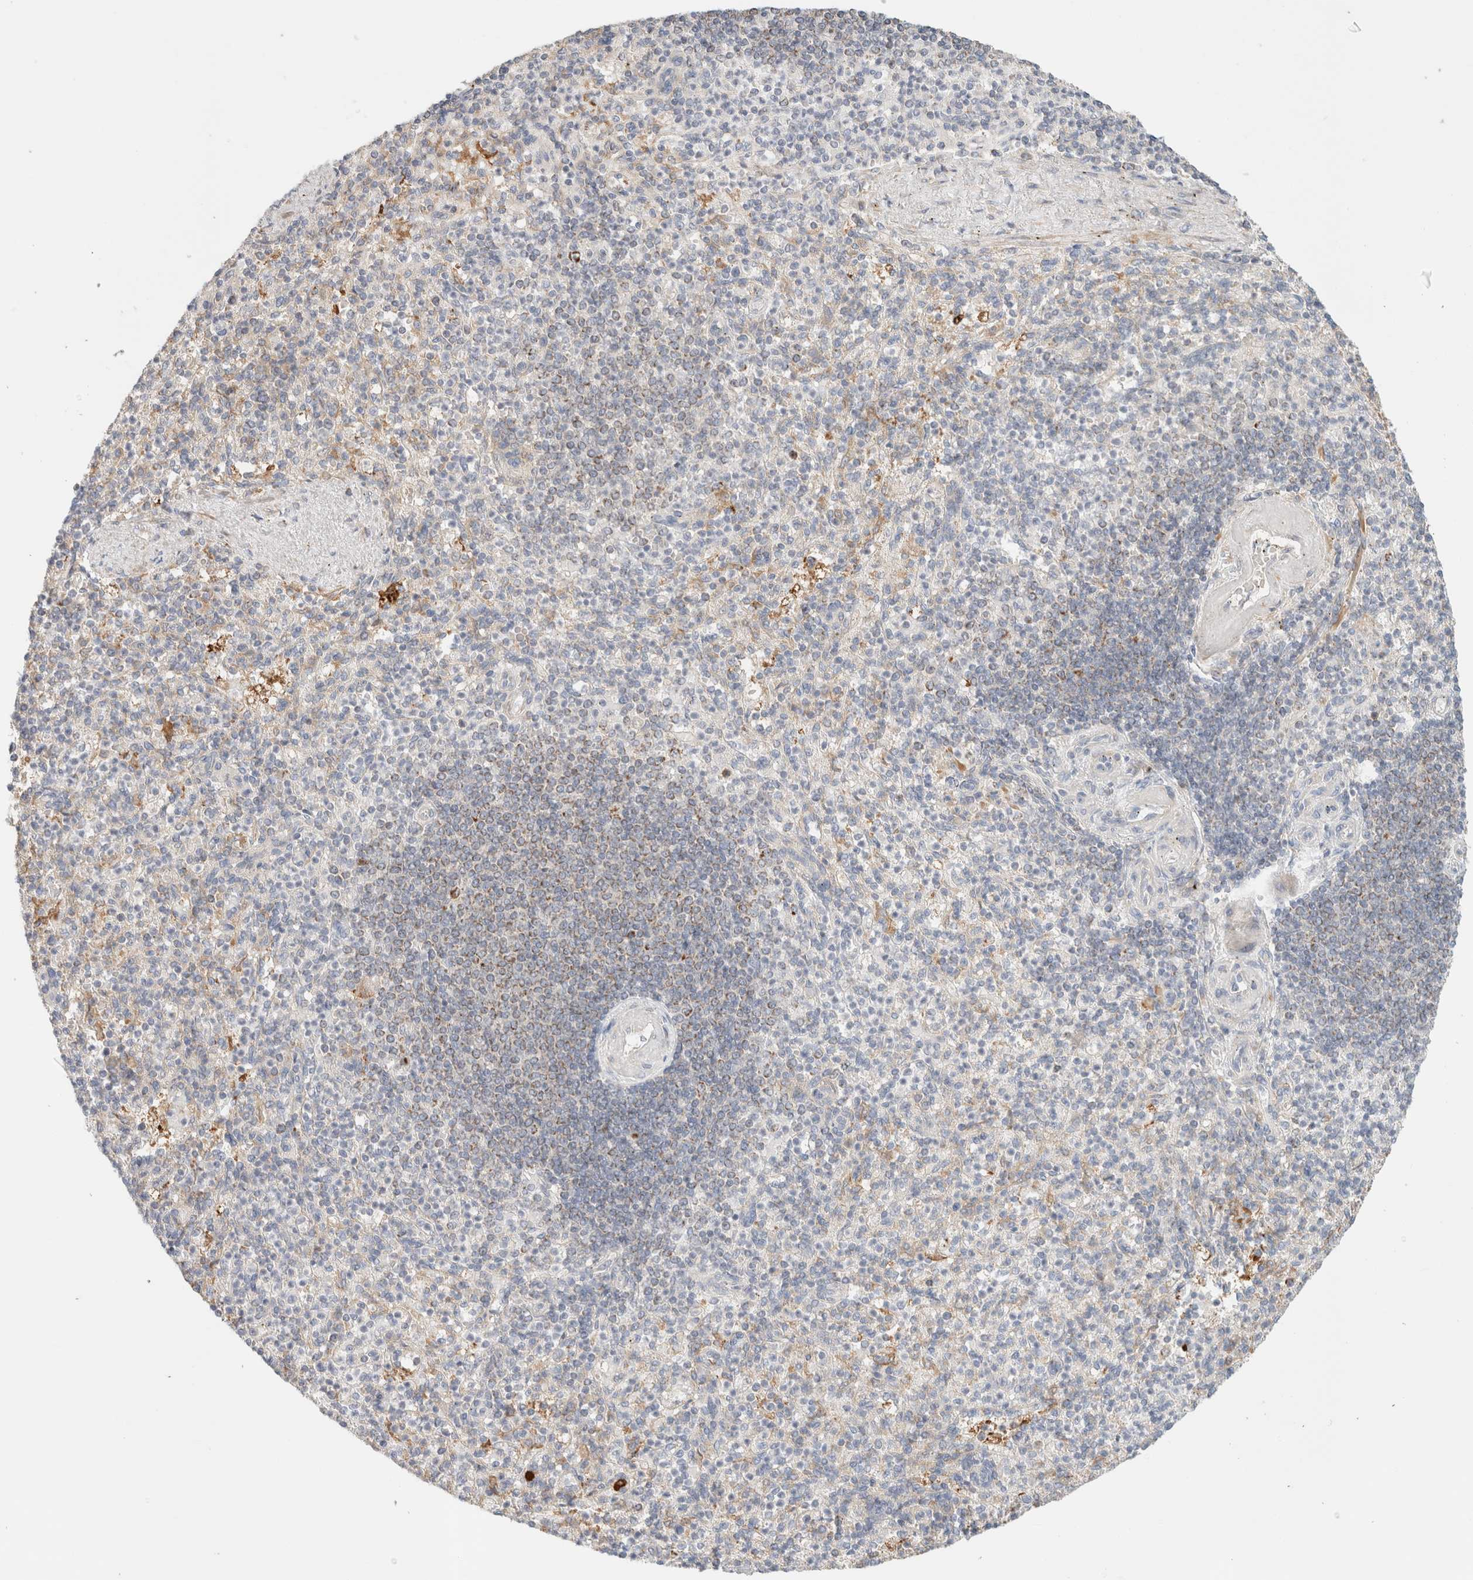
{"staining": {"intensity": "weak", "quantity": "<25%", "location": "cytoplasmic/membranous"}, "tissue": "spleen", "cell_type": "Cells in red pulp", "image_type": "normal", "snomed": [{"axis": "morphology", "description": "Normal tissue, NOS"}, {"axis": "topography", "description": "Spleen"}], "caption": "High power microscopy photomicrograph of an immunohistochemistry histopathology image of unremarkable spleen, revealing no significant staining in cells in red pulp.", "gene": "MRM3", "patient": {"sex": "female", "age": 74}}